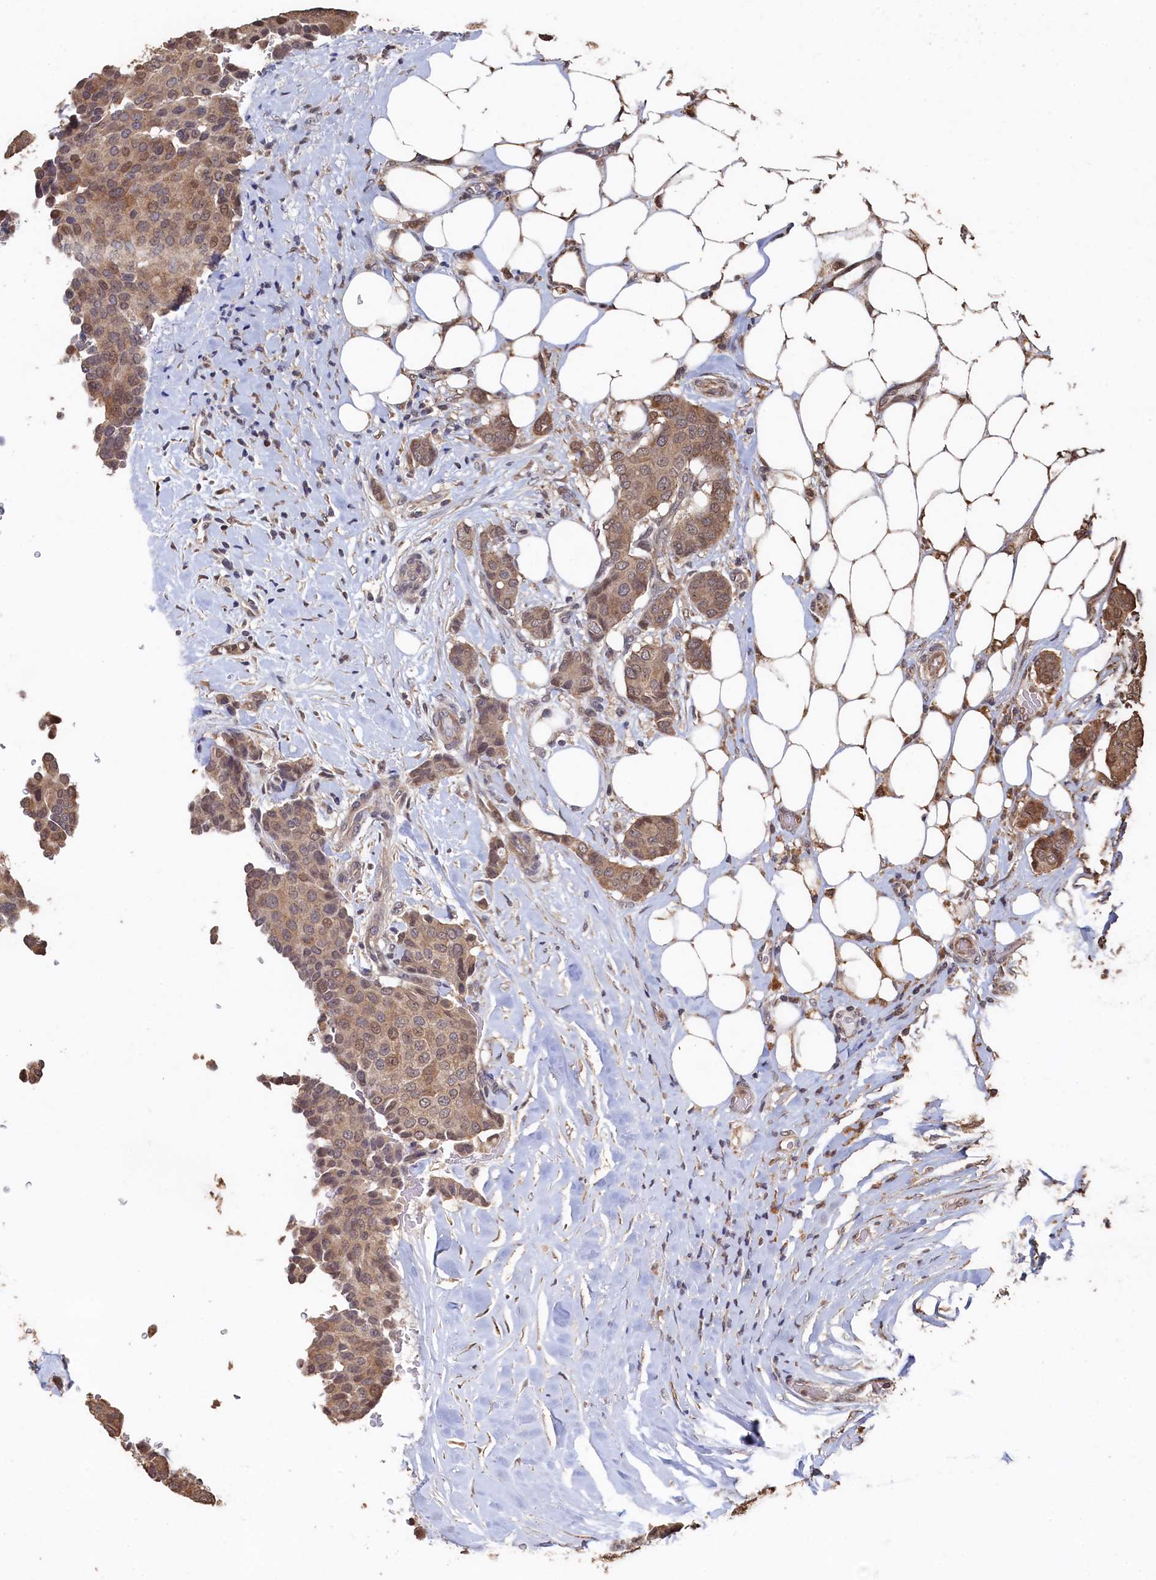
{"staining": {"intensity": "weak", "quantity": "25%-75%", "location": "cytoplasmic/membranous"}, "tissue": "breast cancer", "cell_type": "Tumor cells", "image_type": "cancer", "snomed": [{"axis": "morphology", "description": "Duct carcinoma"}, {"axis": "topography", "description": "Breast"}], "caption": "Brown immunohistochemical staining in human breast cancer (infiltrating ductal carcinoma) reveals weak cytoplasmic/membranous staining in approximately 25%-75% of tumor cells. The protein of interest is shown in brown color, while the nuclei are stained blue.", "gene": "PIGN", "patient": {"sex": "female", "age": 75}}